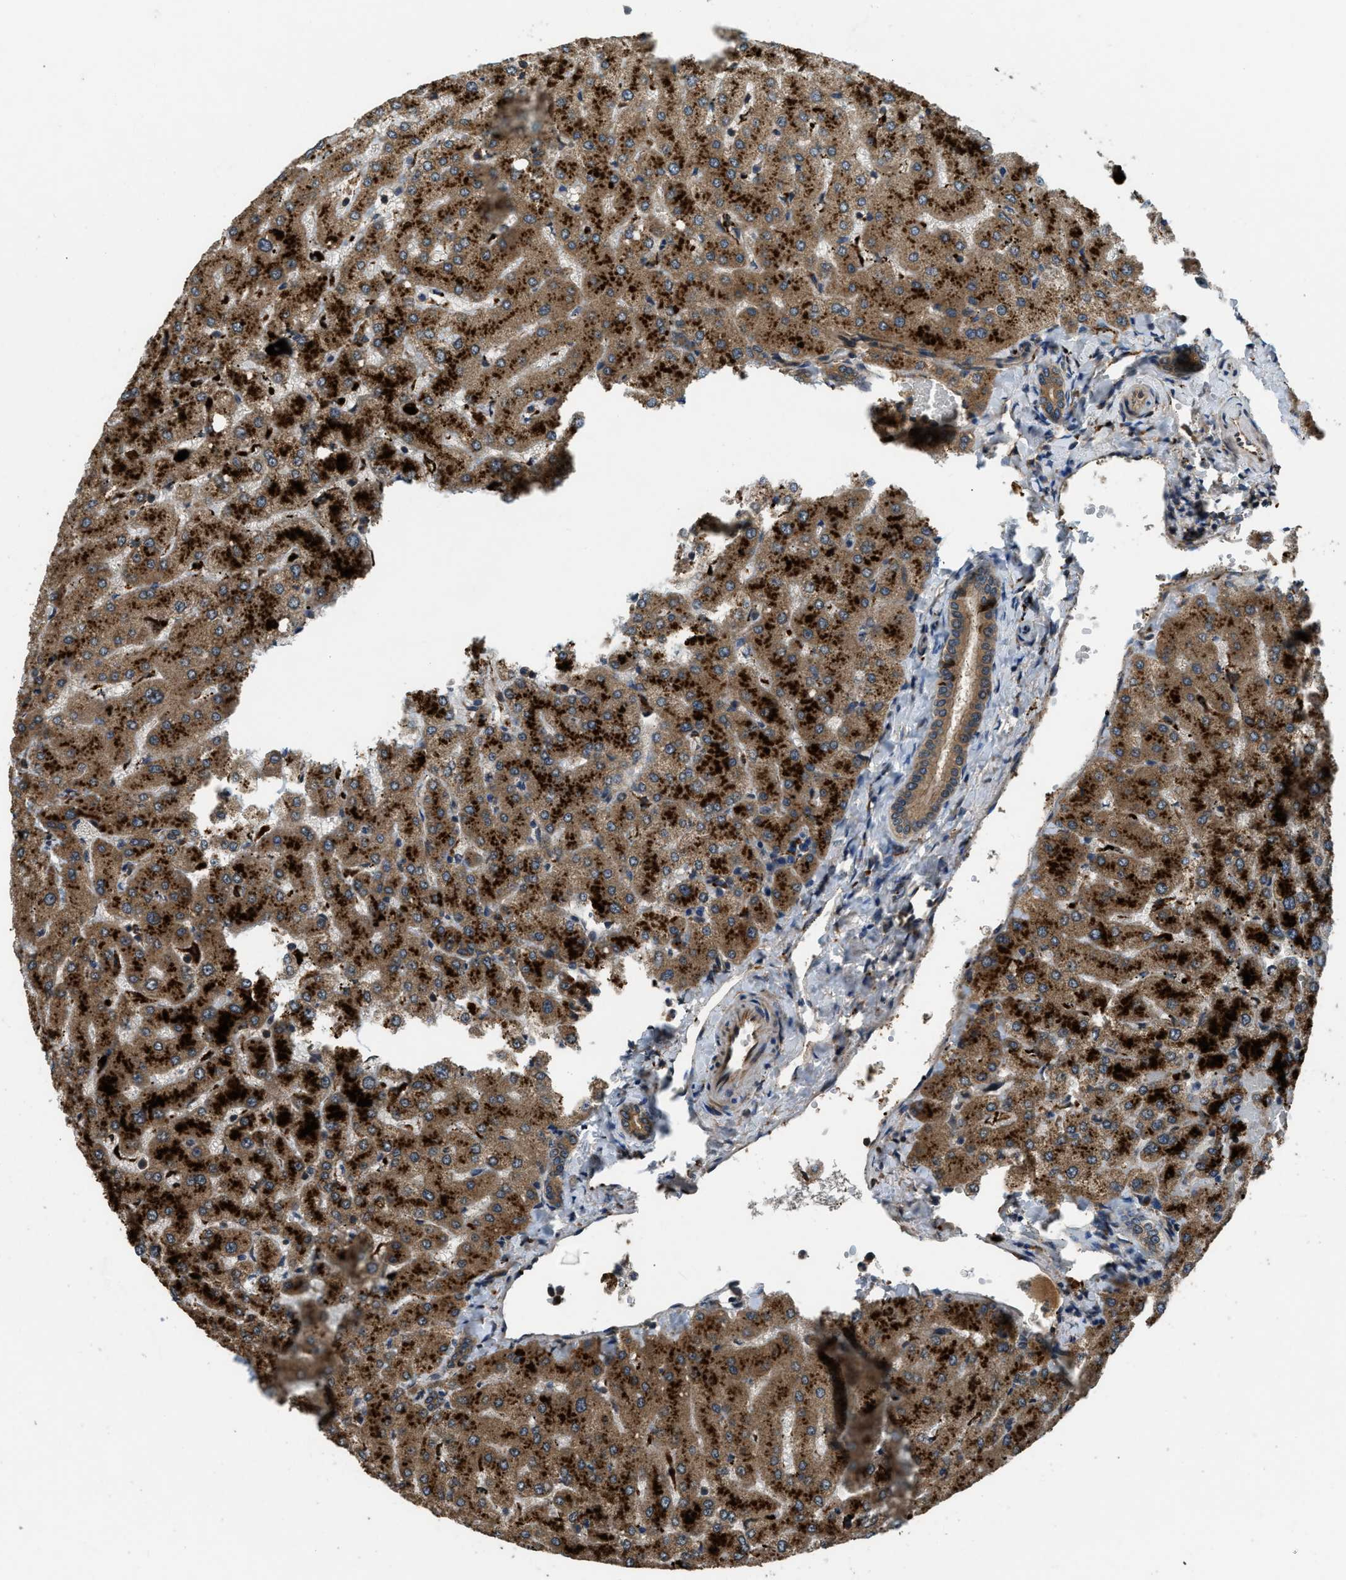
{"staining": {"intensity": "moderate", "quantity": ">75%", "location": "cytoplasmic/membranous"}, "tissue": "liver", "cell_type": "Cholangiocytes", "image_type": "normal", "snomed": [{"axis": "morphology", "description": "Normal tissue, NOS"}, {"axis": "topography", "description": "Liver"}], "caption": "Liver stained with IHC demonstrates moderate cytoplasmic/membranous staining in approximately >75% of cholangiocytes.", "gene": "GGH", "patient": {"sex": "female", "age": 54}}